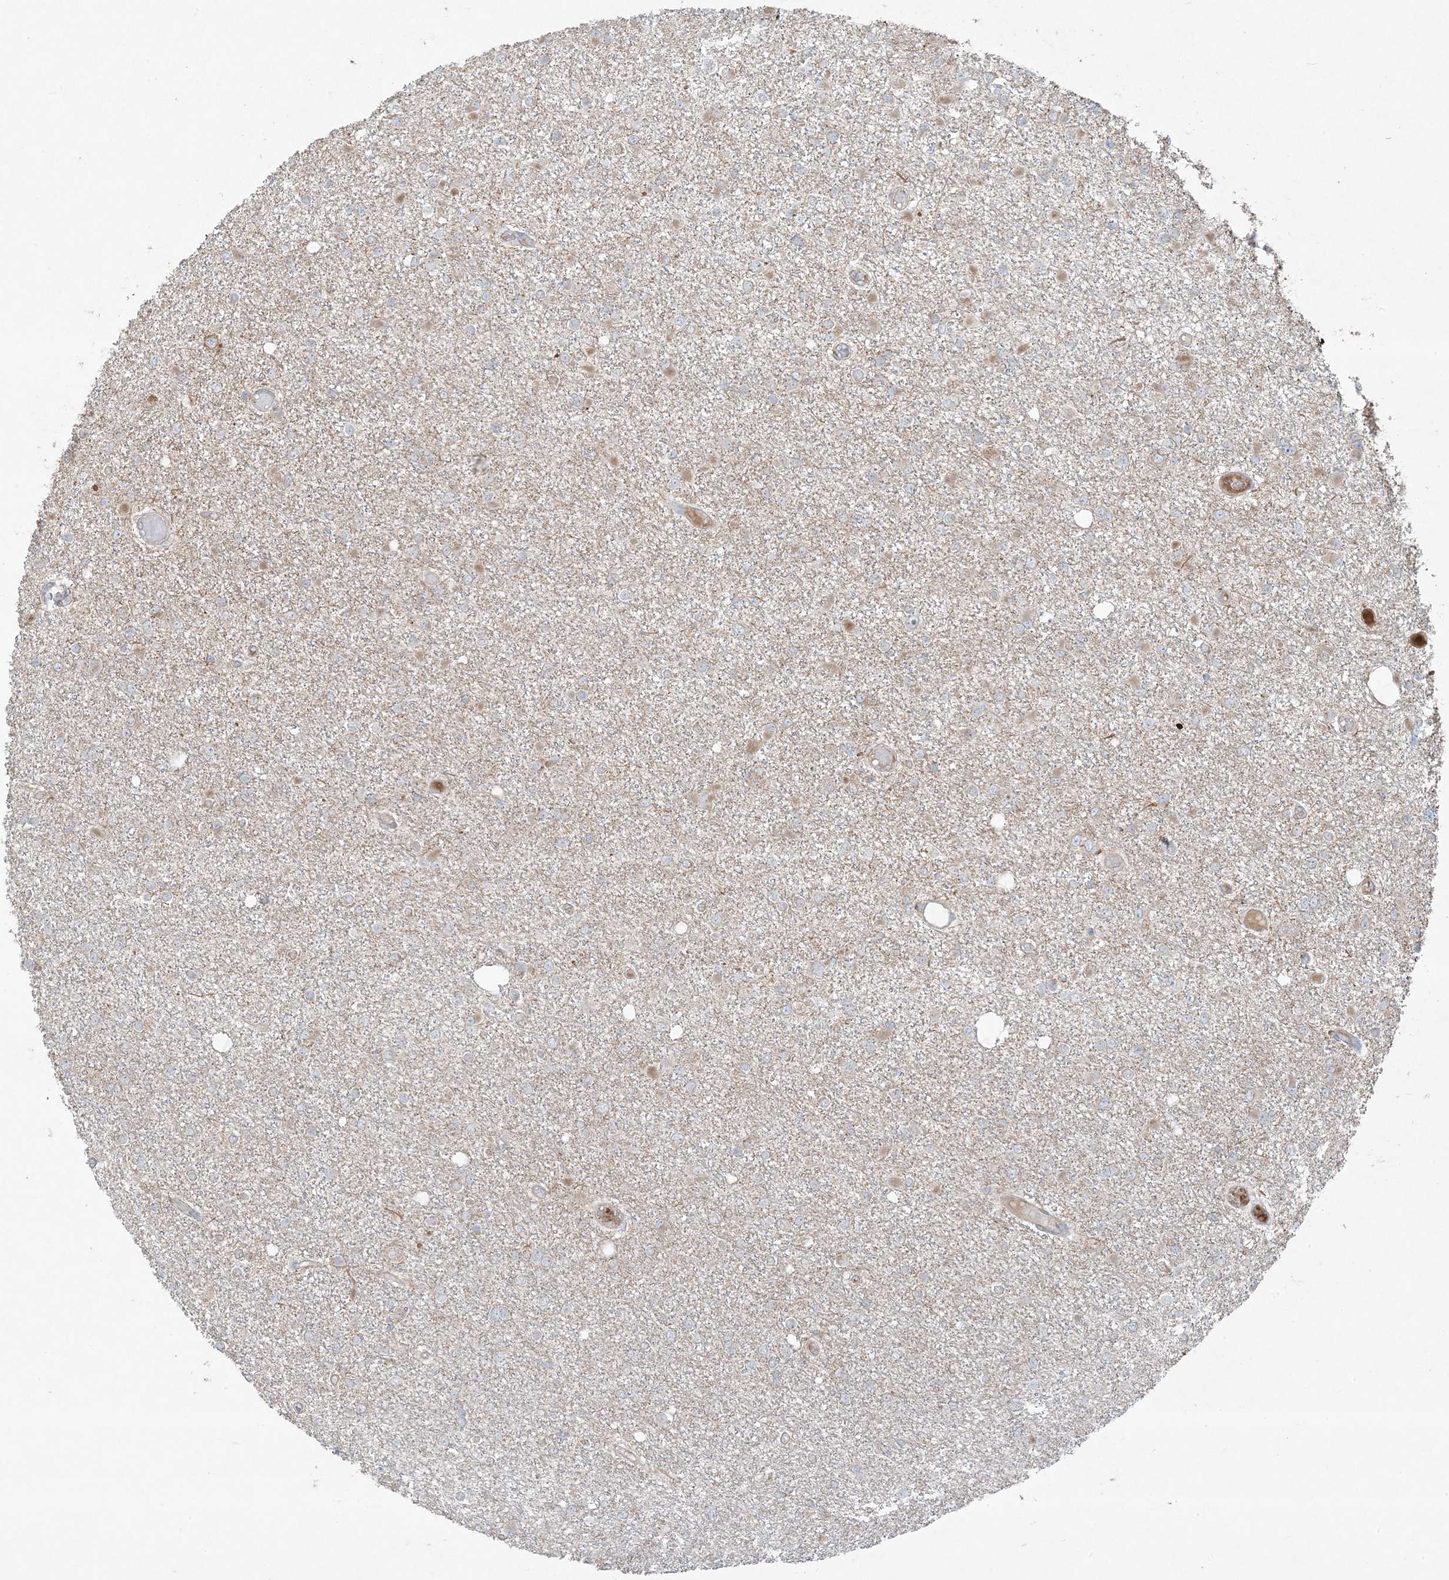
{"staining": {"intensity": "negative", "quantity": "none", "location": "none"}, "tissue": "glioma", "cell_type": "Tumor cells", "image_type": "cancer", "snomed": [{"axis": "morphology", "description": "Glioma, malignant, Low grade"}, {"axis": "topography", "description": "Brain"}], "caption": "Immunohistochemical staining of malignant glioma (low-grade) shows no significant staining in tumor cells.", "gene": "ZNF263", "patient": {"sex": "female", "age": 22}}